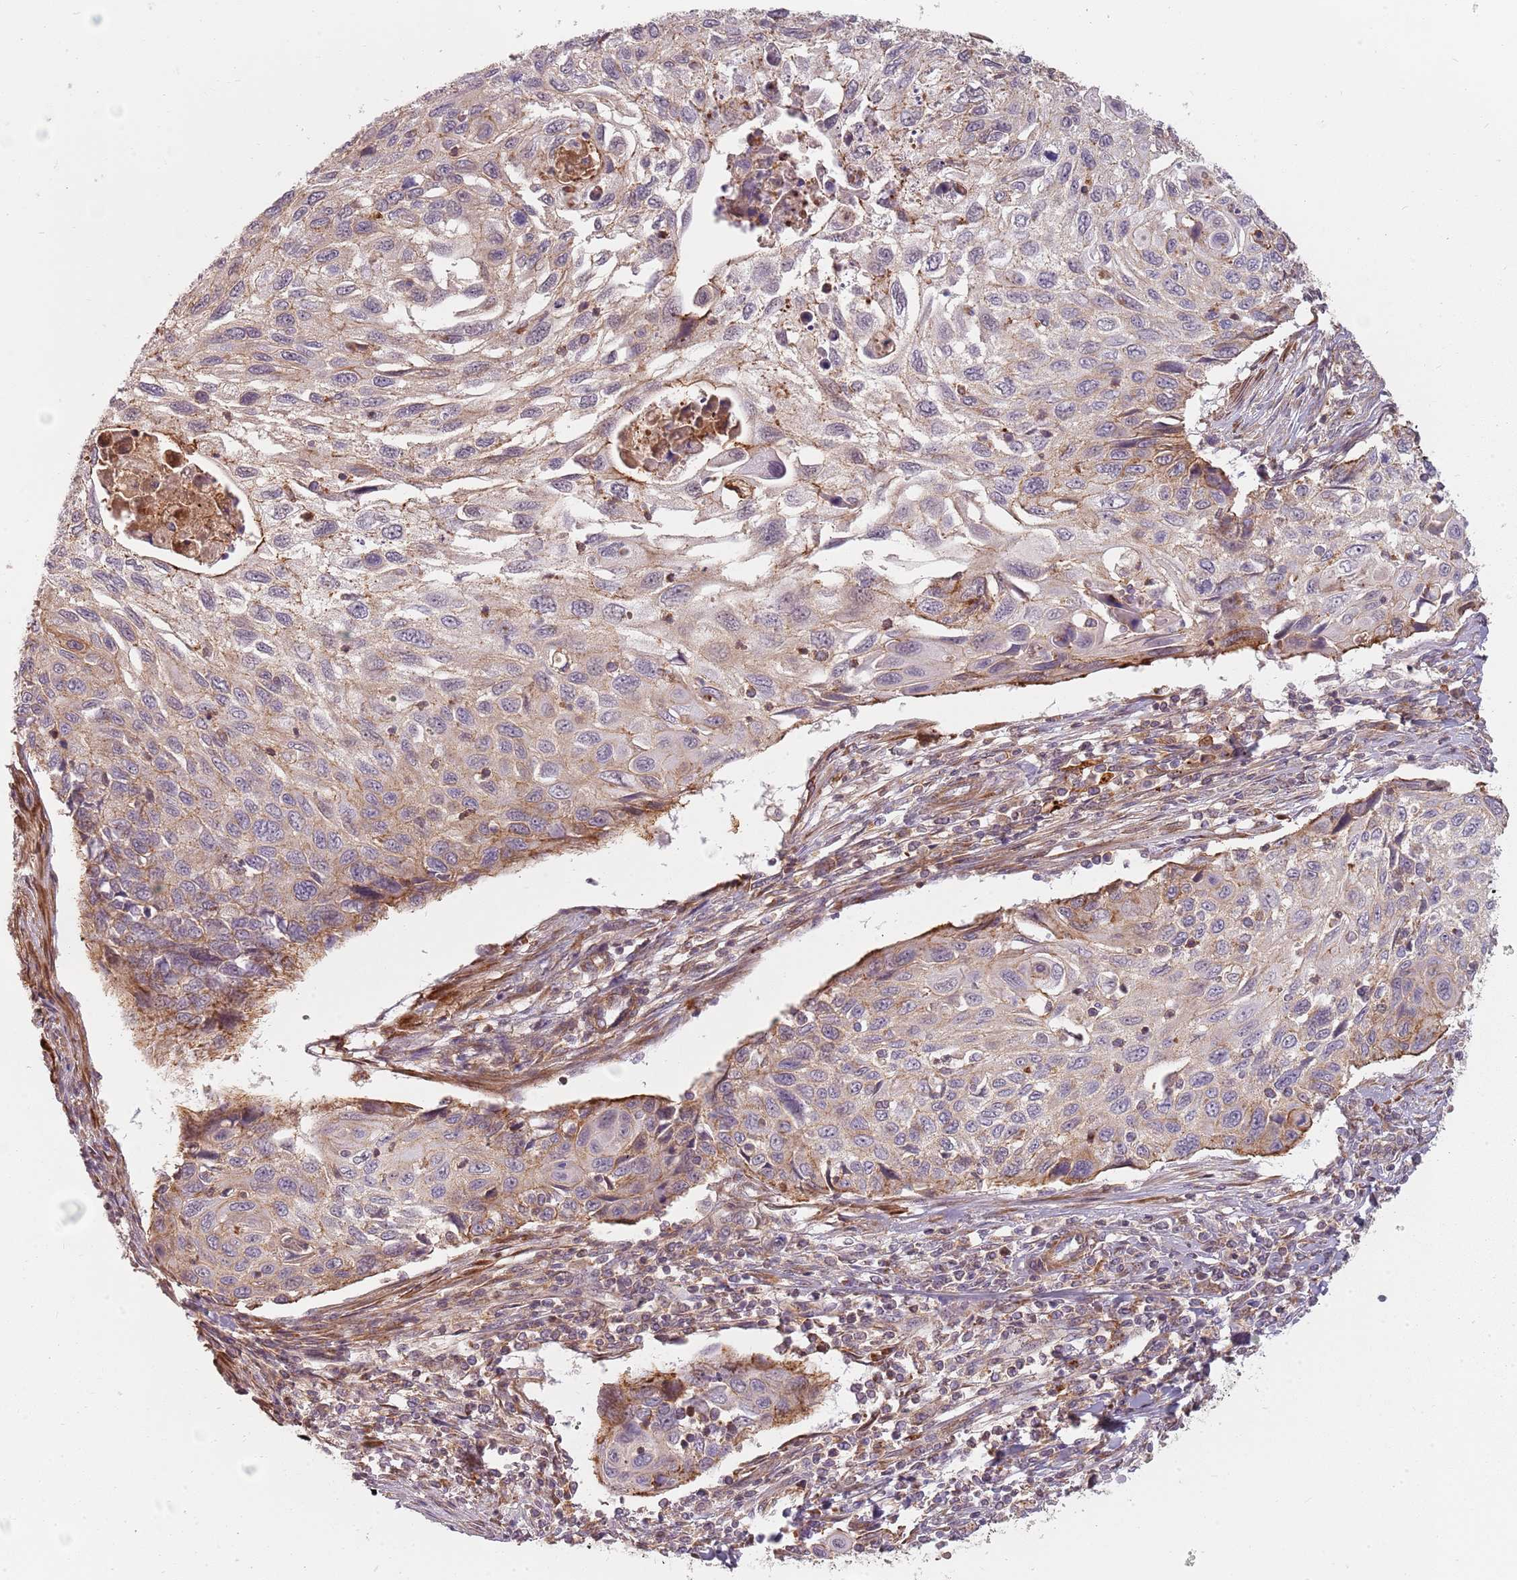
{"staining": {"intensity": "weak", "quantity": "<25%", "location": "cytoplasmic/membranous"}, "tissue": "cervical cancer", "cell_type": "Tumor cells", "image_type": "cancer", "snomed": [{"axis": "morphology", "description": "Squamous cell carcinoma, NOS"}, {"axis": "topography", "description": "Cervix"}], "caption": "This photomicrograph is of cervical cancer (squamous cell carcinoma) stained with immunohistochemistry to label a protein in brown with the nuclei are counter-stained blue. There is no staining in tumor cells.", "gene": "PPP1R14C", "patient": {"sex": "female", "age": 70}}